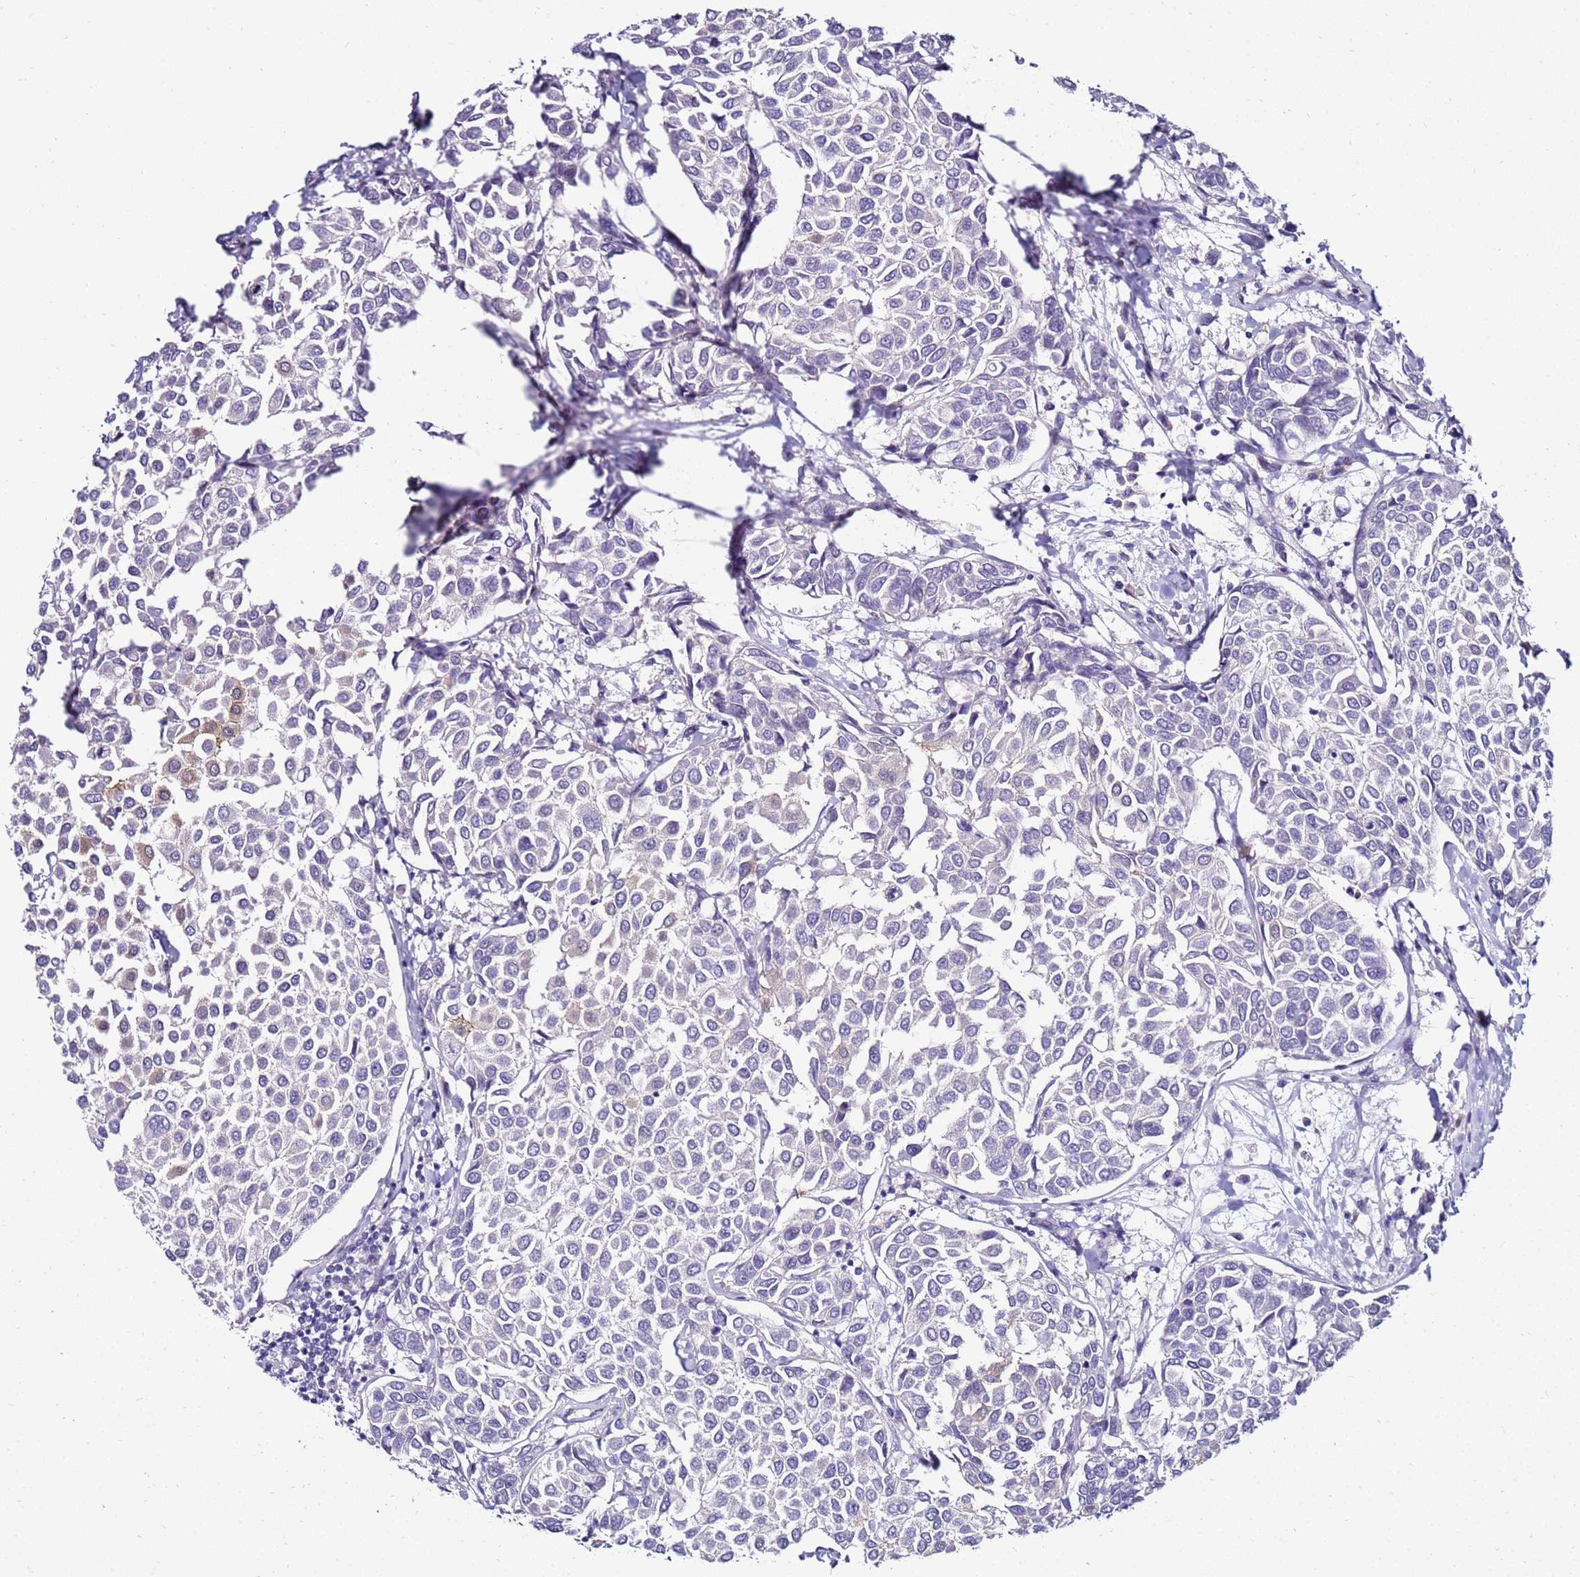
{"staining": {"intensity": "negative", "quantity": "none", "location": "none"}, "tissue": "breast cancer", "cell_type": "Tumor cells", "image_type": "cancer", "snomed": [{"axis": "morphology", "description": "Duct carcinoma"}, {"axis": "topography", "description": "Breast"}], "caption": "Tumor cells are negative for brown protein staining in invasive ductal carcinoma (breast).", "gene": "GPN3", "patient": {"sex": "female", "age": 55}}